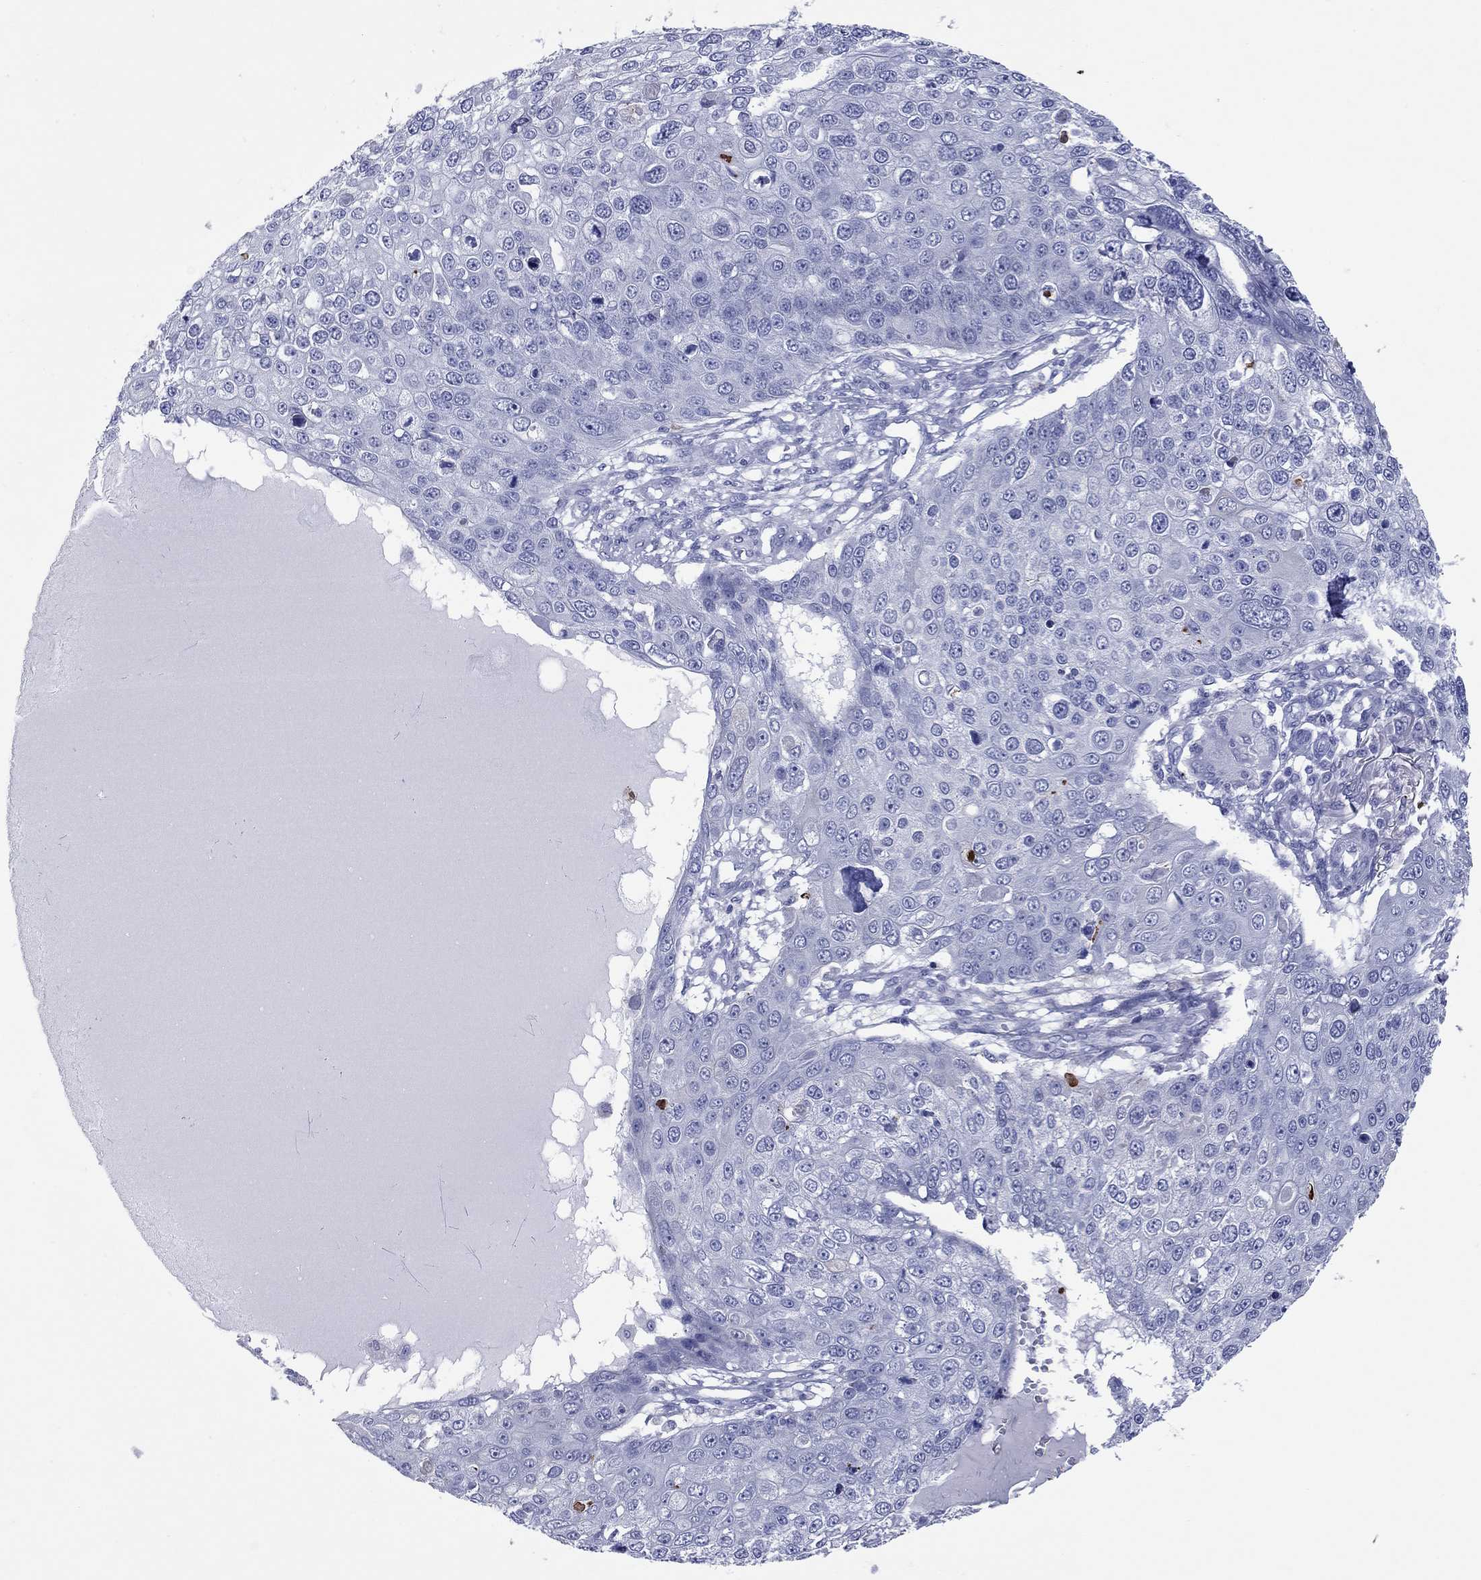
{"staining": {"intensity": "negative", "quantity": "none", "location": "none"}, "tissue": "skin cancer", "cell_type": "Tumor cells", "image_type": "cancer", "snomed": [{"axis": "morphology", "description": "Squamous cell carcinoma, NOS"}, {"axis": "topography", "description": "Skin"}], "caption": "Tumor cells are negative for brown protein staining in skin cancer (squamous cell carcinoma).", "gene": "CCNA1", "patient": {"sex": "male", "age": 71}}